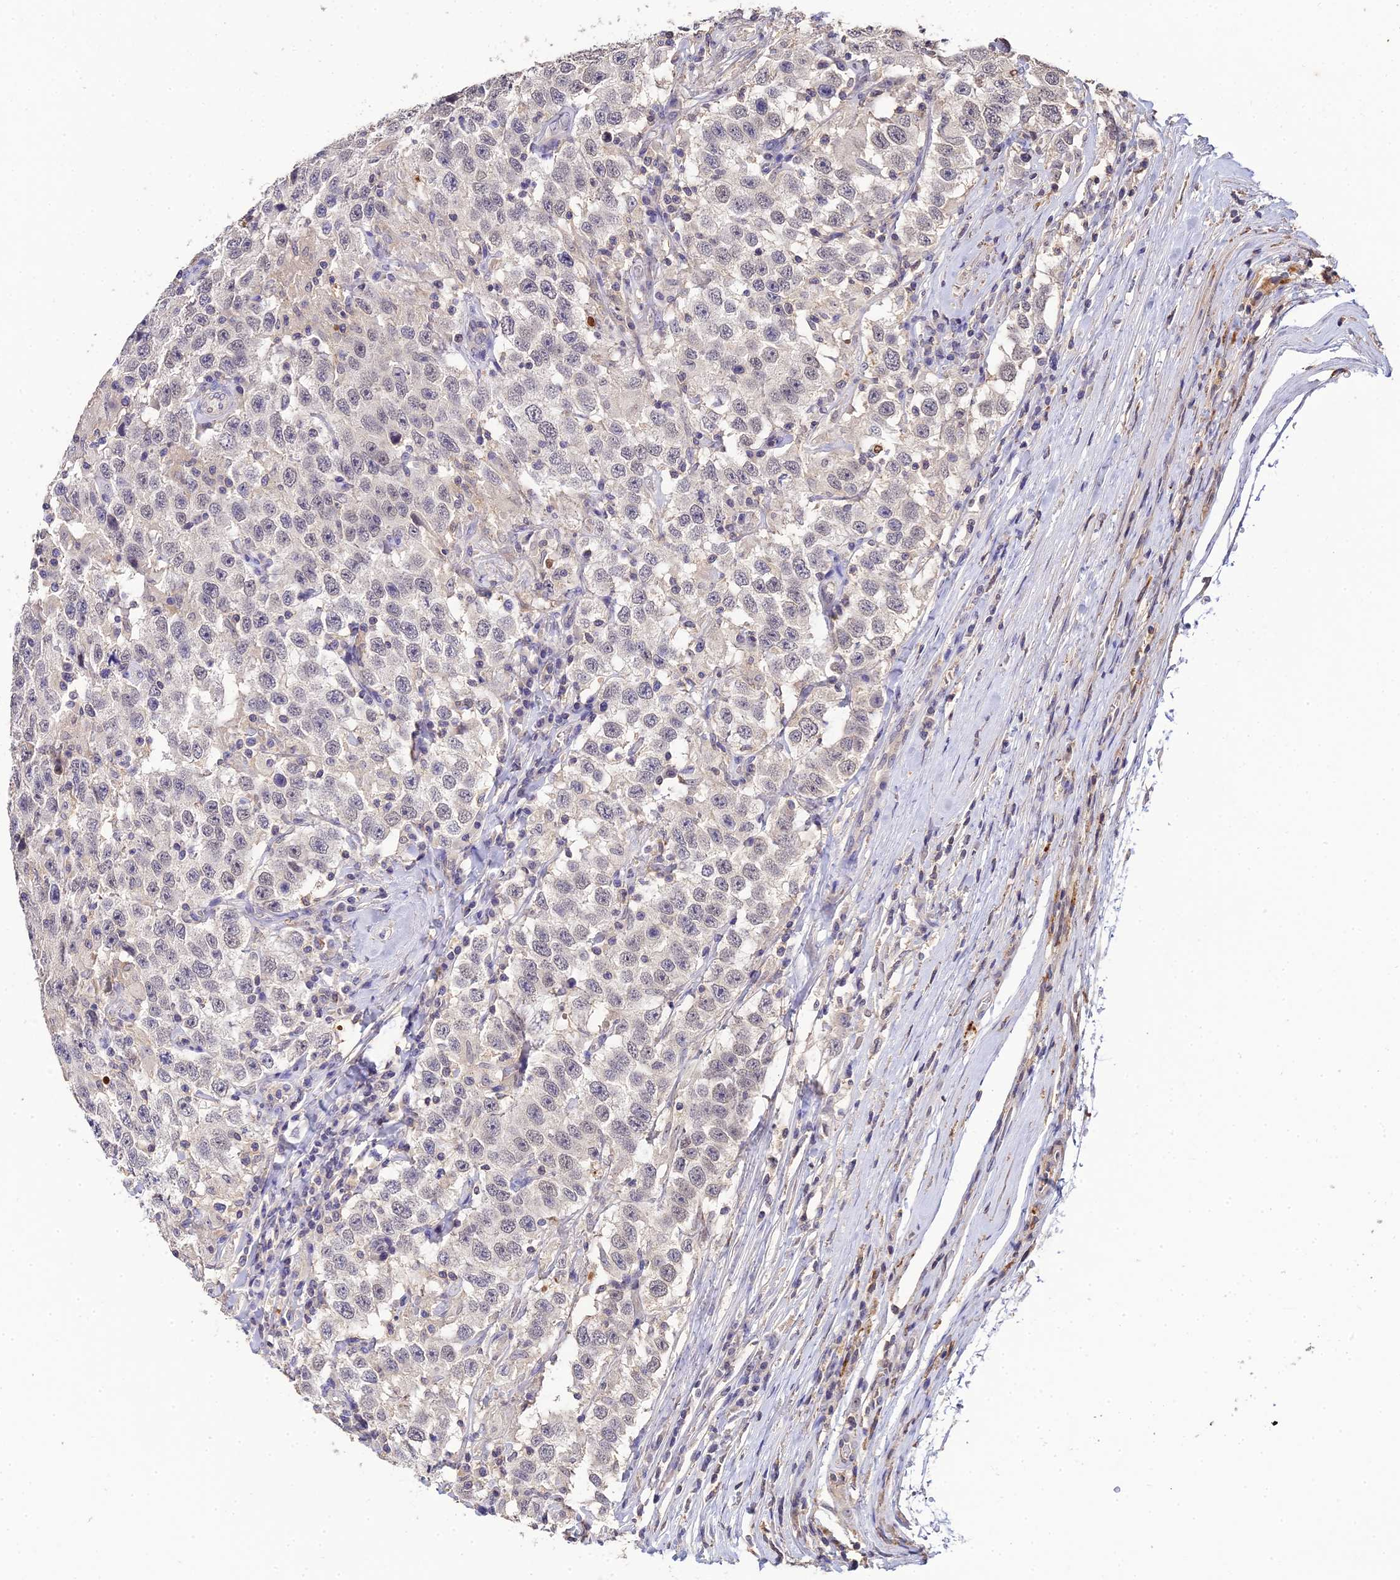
{"staining": {"intensity": "weak", "quantity": "25%-75%", "location": "nuclear"}, "tissue": "testis cancer", "cell_type": "Tumor cells", "image_type": "cancer", "snomed": [{"axis": "morphology", "description": "Seminoma, NOS"}, {"axis": "topography", "description": "Testis"}], "caption": "Human testis cancer (seminoma) stained with a protein marker displays weak staining in tumor cells.", "gene": "LSM5", "patient": {"sex": "male", "age": 41}}